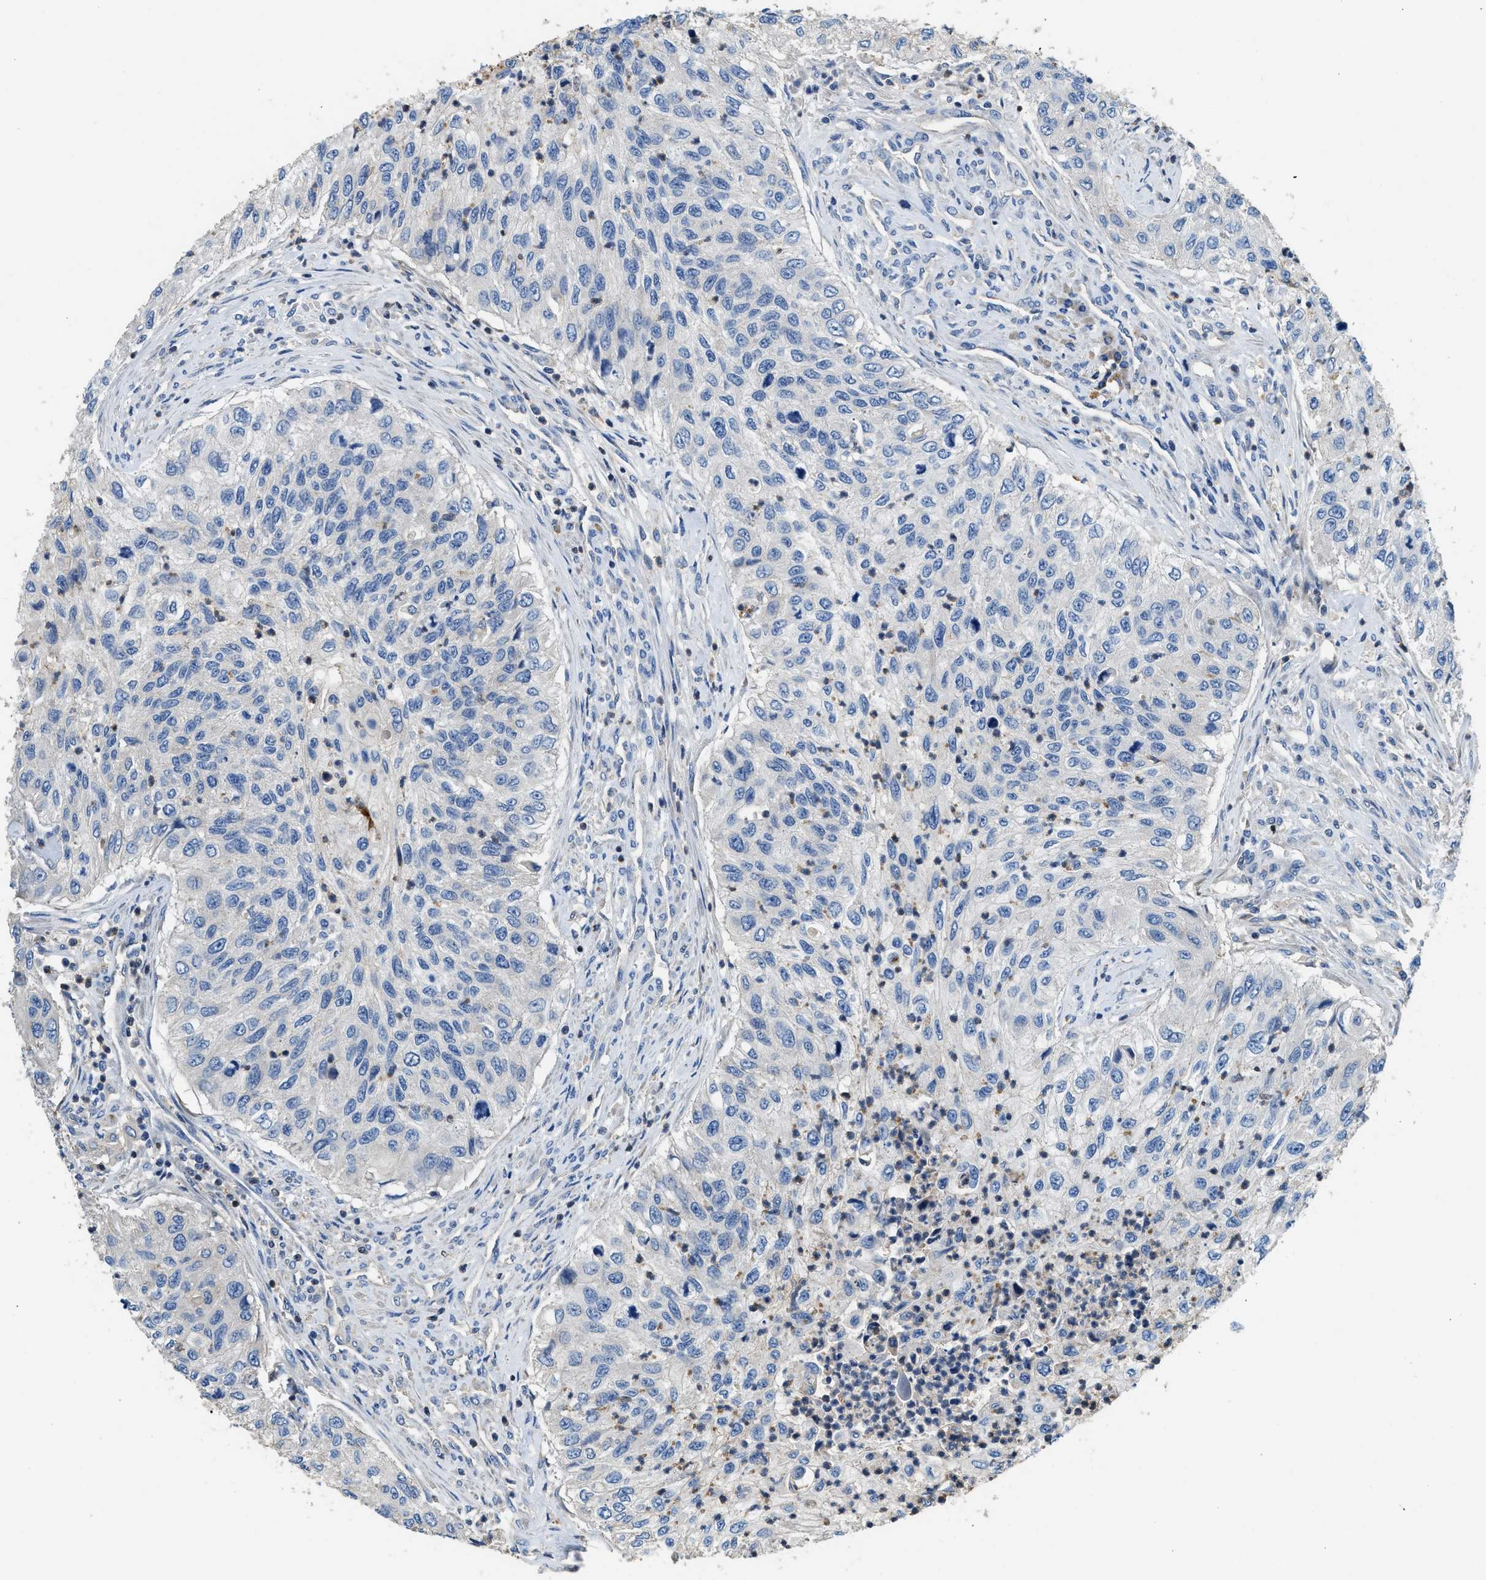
{"staining": {"intensity": "negative", "quantity": "none", "location": "none"}, "tissue": "urothelial cancer", "cell_type": "Tumor cells", "image_type": "cancer", "snomed": [{"axis": "morphology", "description": "Urothelial carcinoma, High grade"}, {"axis": "topography", "description": "Urinary bladder"}], "caption": "There is no significant staining in tumor cells of urothelial cancer.", "gene": "TOX", "patient": {"sex": "female", "age": 60}}